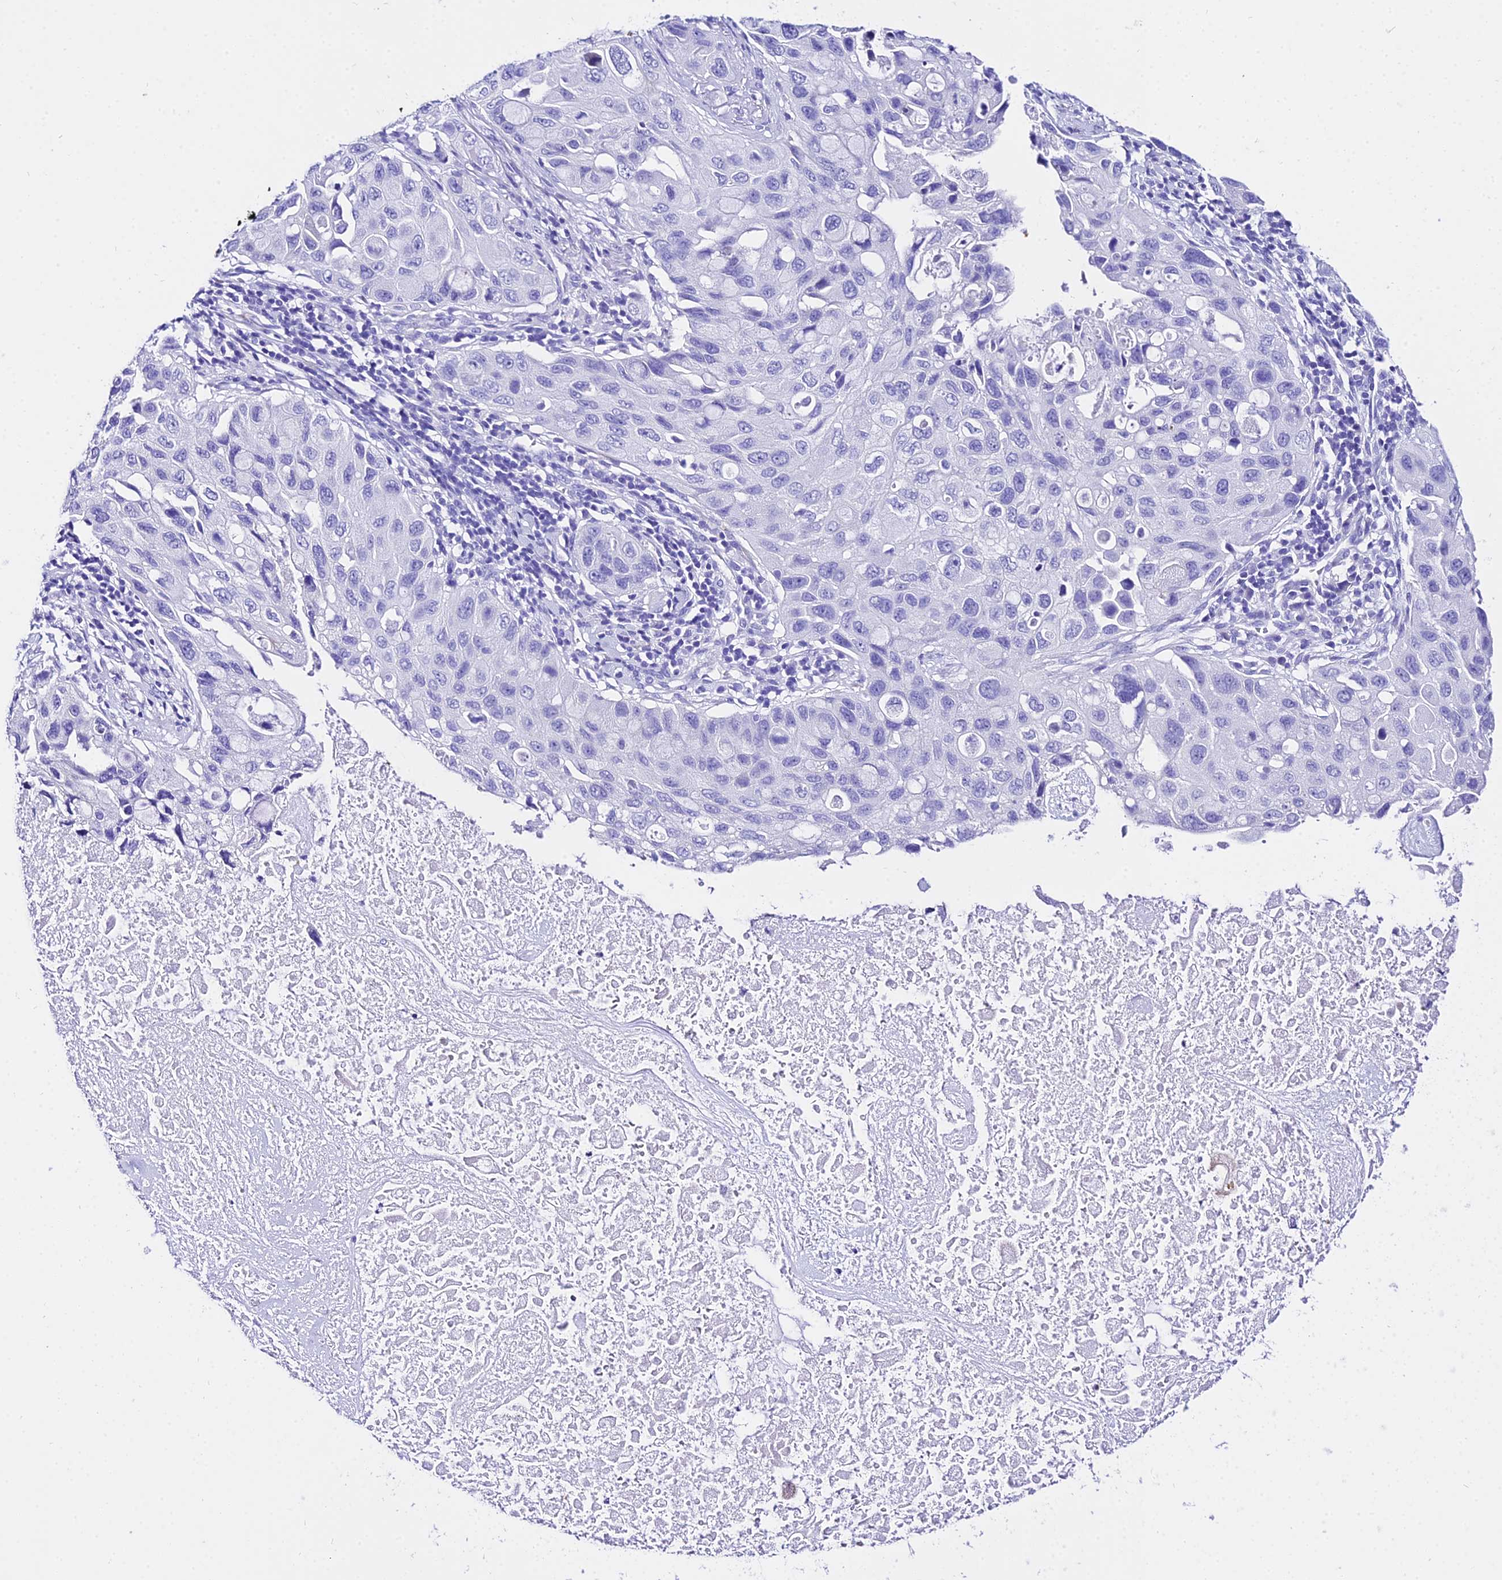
{"staining": {"intensity": "negative", "quantity": "none", "location": "none"}, "tissue": "lung cancer", "cell_type": "Tumor cells", "image_type": "cancer", "snomed": [{"axis": "morphology", "description": "Squamous cell carcinoma, NOS"}, {"axis": "topography", "description": "Lung"}], "caption": "Tumor cells show no significant positivity in squamous cell carcinoma (lung).", "gene": "TRMT44", "patient": {"sex": "female", "age": 73}}